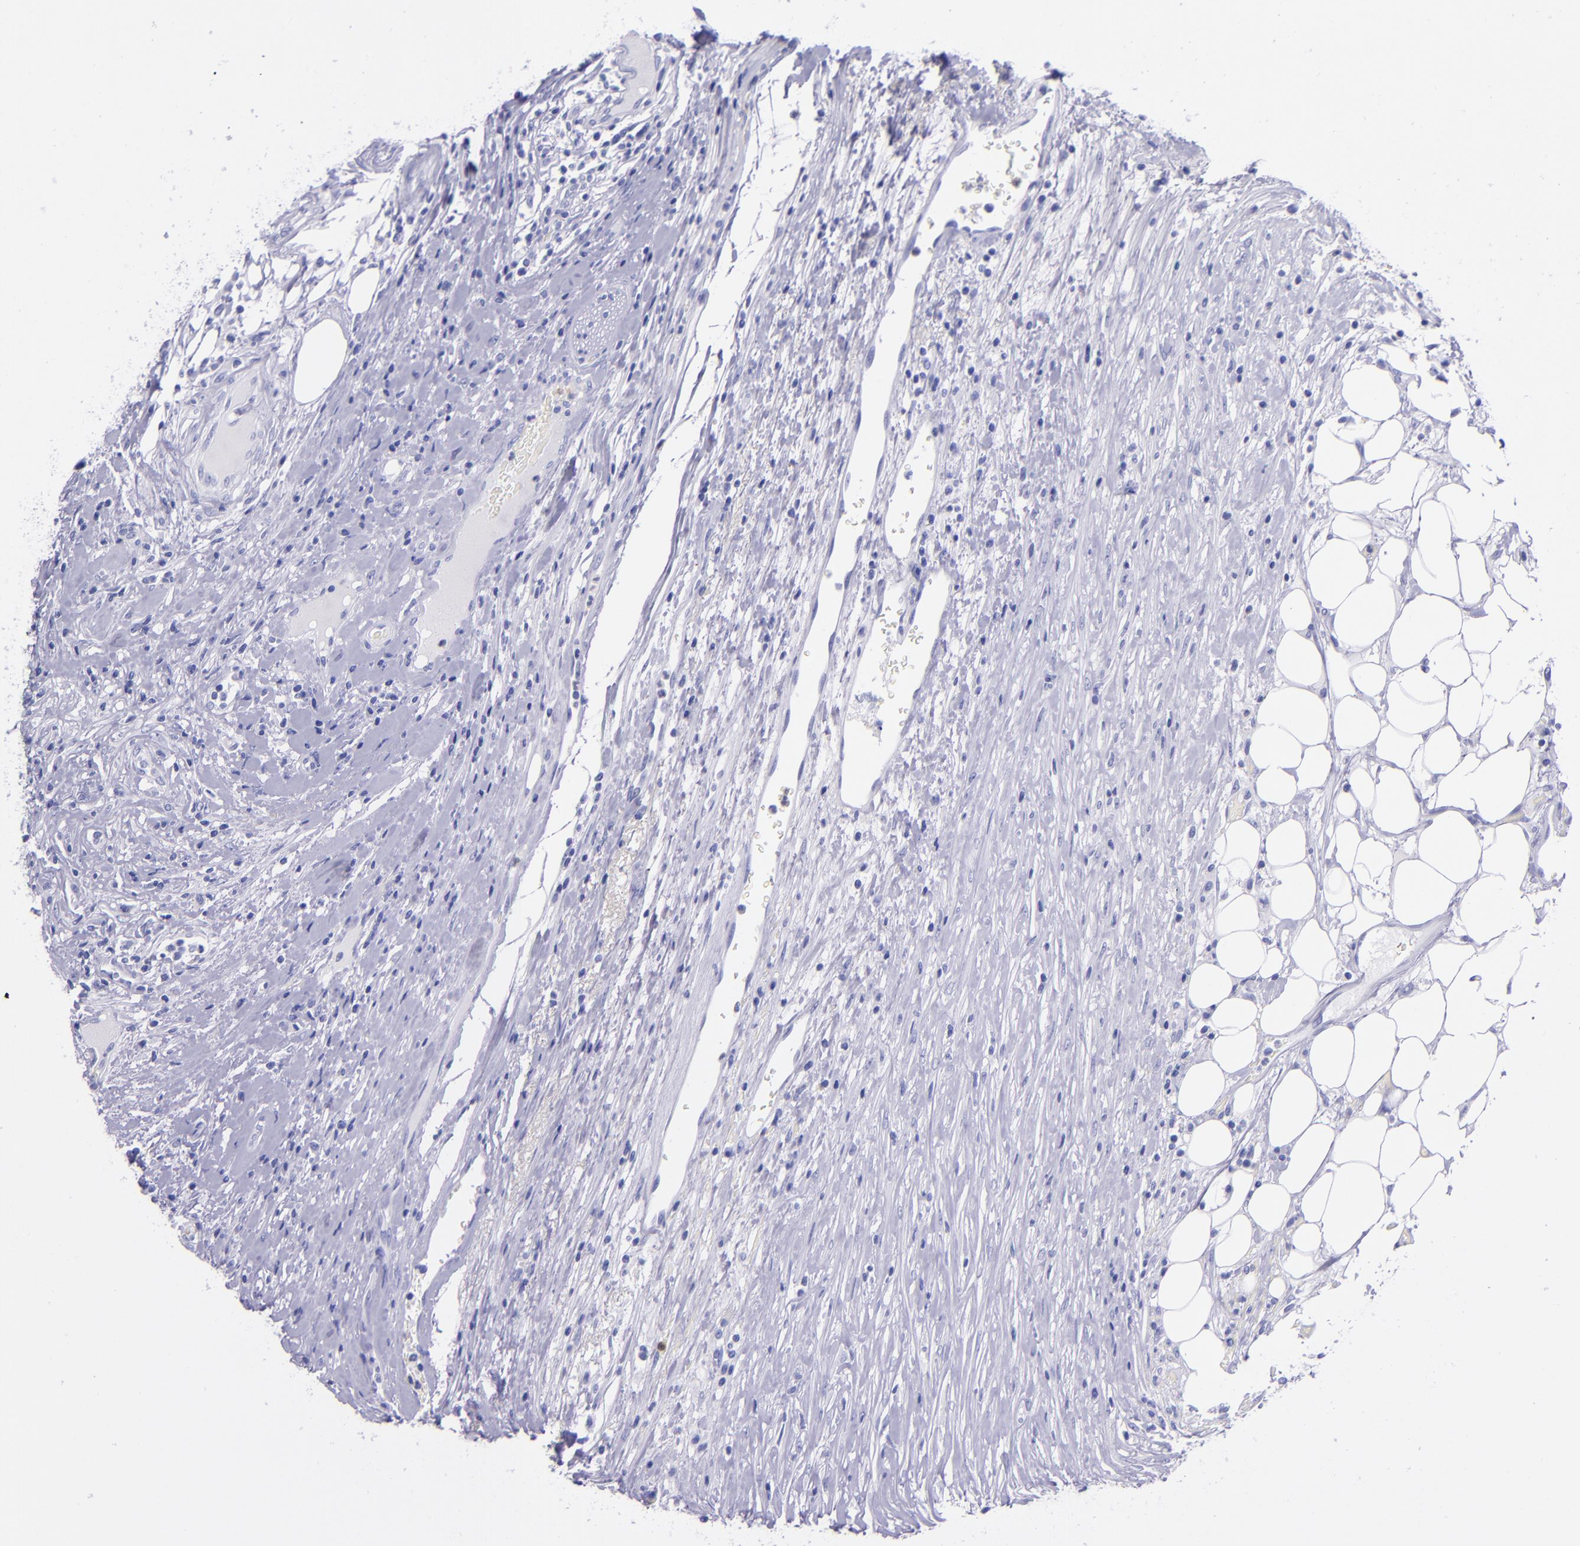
{"staining": {"intensity": "negative", "quantity": "none", "location": "none"}, "tissue": "colorectal cancer", "cell_type": "Tumor cells", "image_type": "cancer", "snomed": [{"axis": "morphology", "description": "Adenocarcinoma, NOS"}, {"axis": "topography", "description": "Colon"}], "caption": "Tumor cells are negative for protein expression in human adenocarcinoma (colorectal).", "gene": "SLPI", "patient": {"sex": "female", "age": 53}}